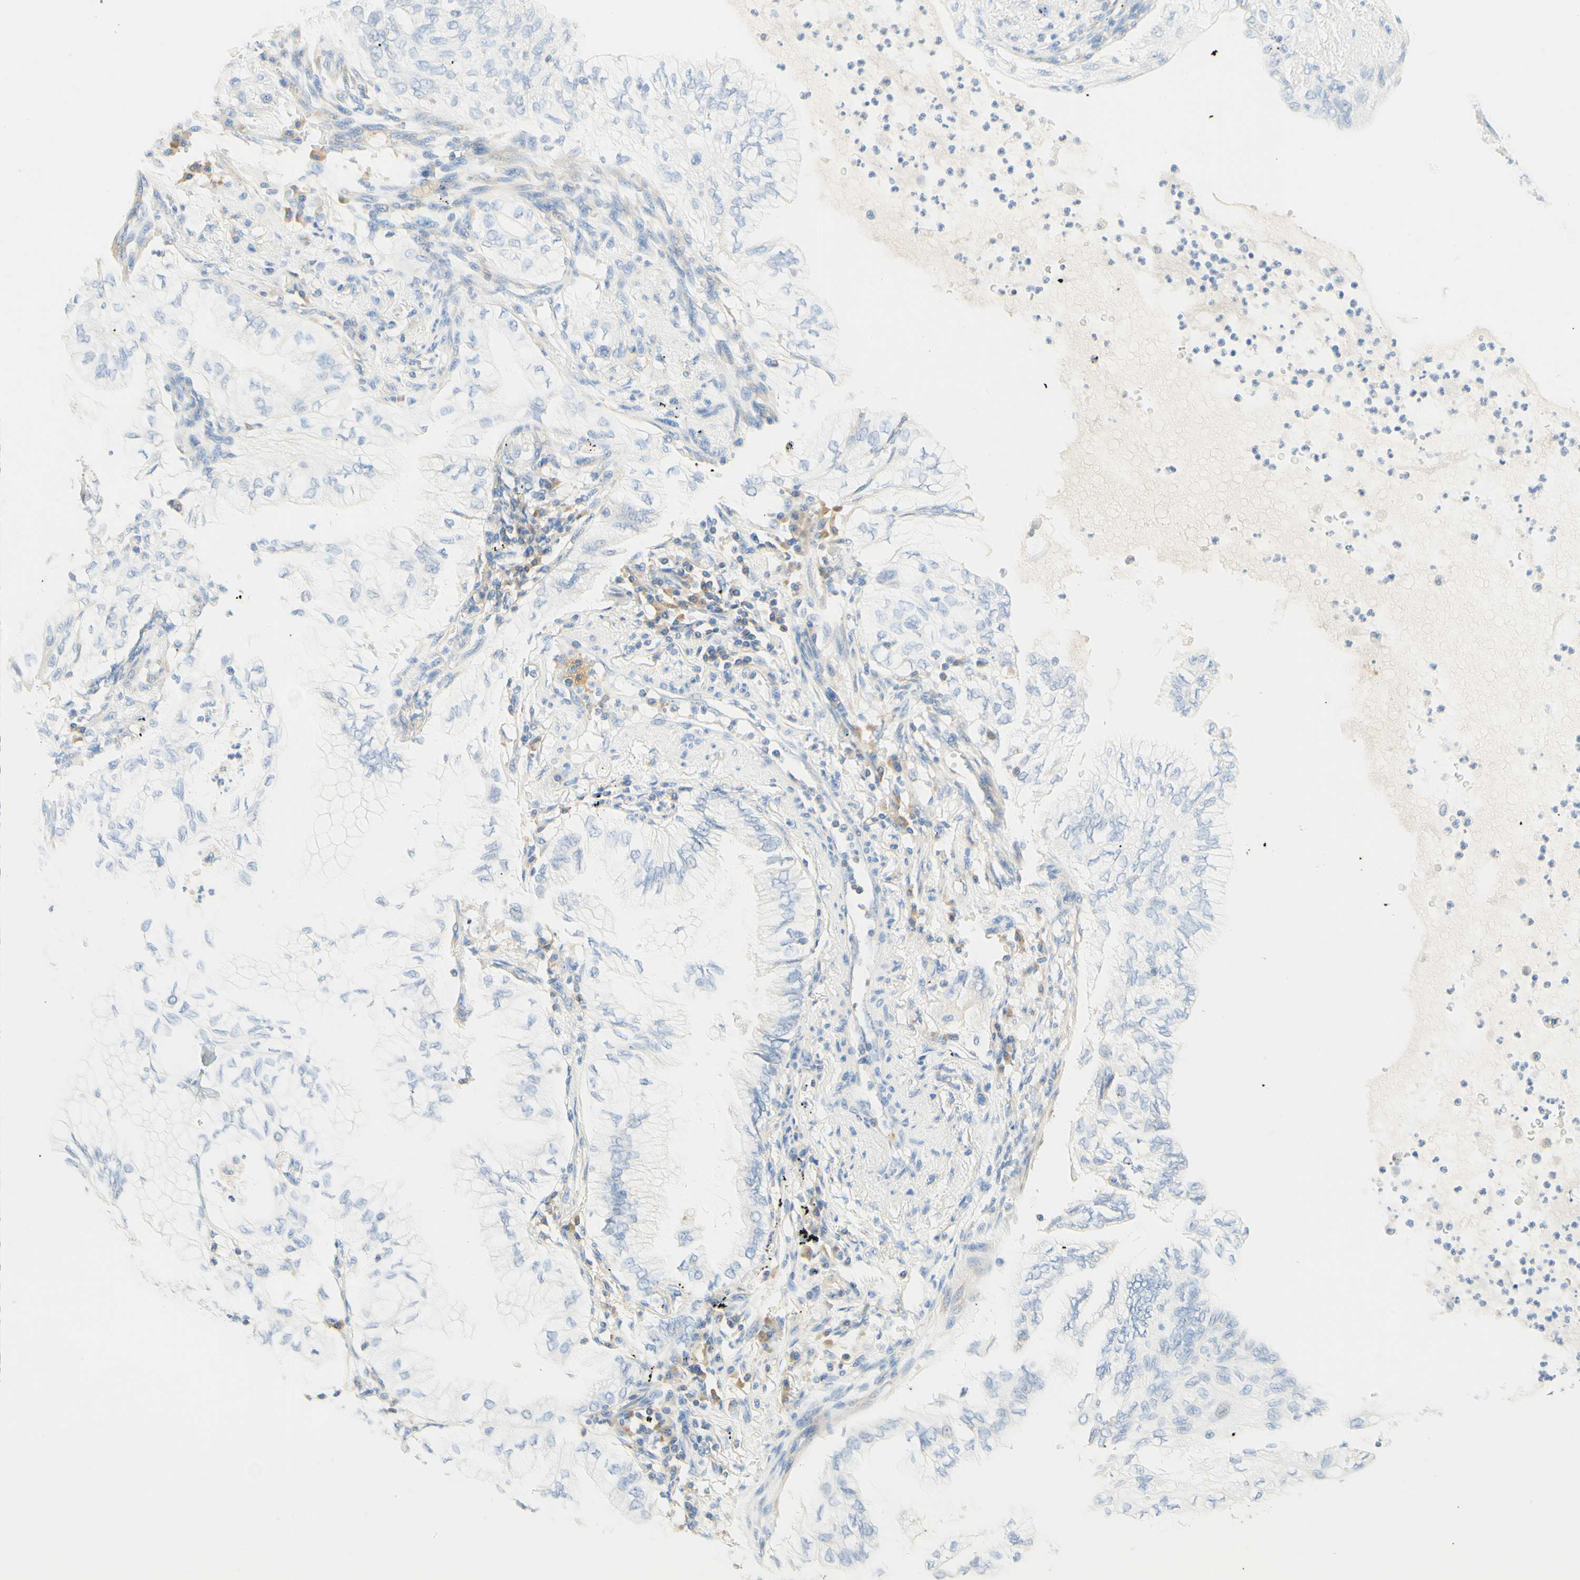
{"staining": {"intensity": "negative", "quantity": "none", "location": "none"}, "tissue": "lung cancer", "cell_type": "Tumor cells", "image_type": "cancer", "snomed": [{"axis": "morphology", "description": "Normal tissue, NOS"}, {"axis": "morphology", "description": "Adenocarcinoma, NOS"}, {"axis": "topography", "description": "Bronchus"}, {"axis": "topography", "description": "Lung"}], "caption": "Tumor cells show no significant protein expression in adenocarcinoma (lung).", "gene": "LAT", "patient": {"sex": "female", "age": 70}}